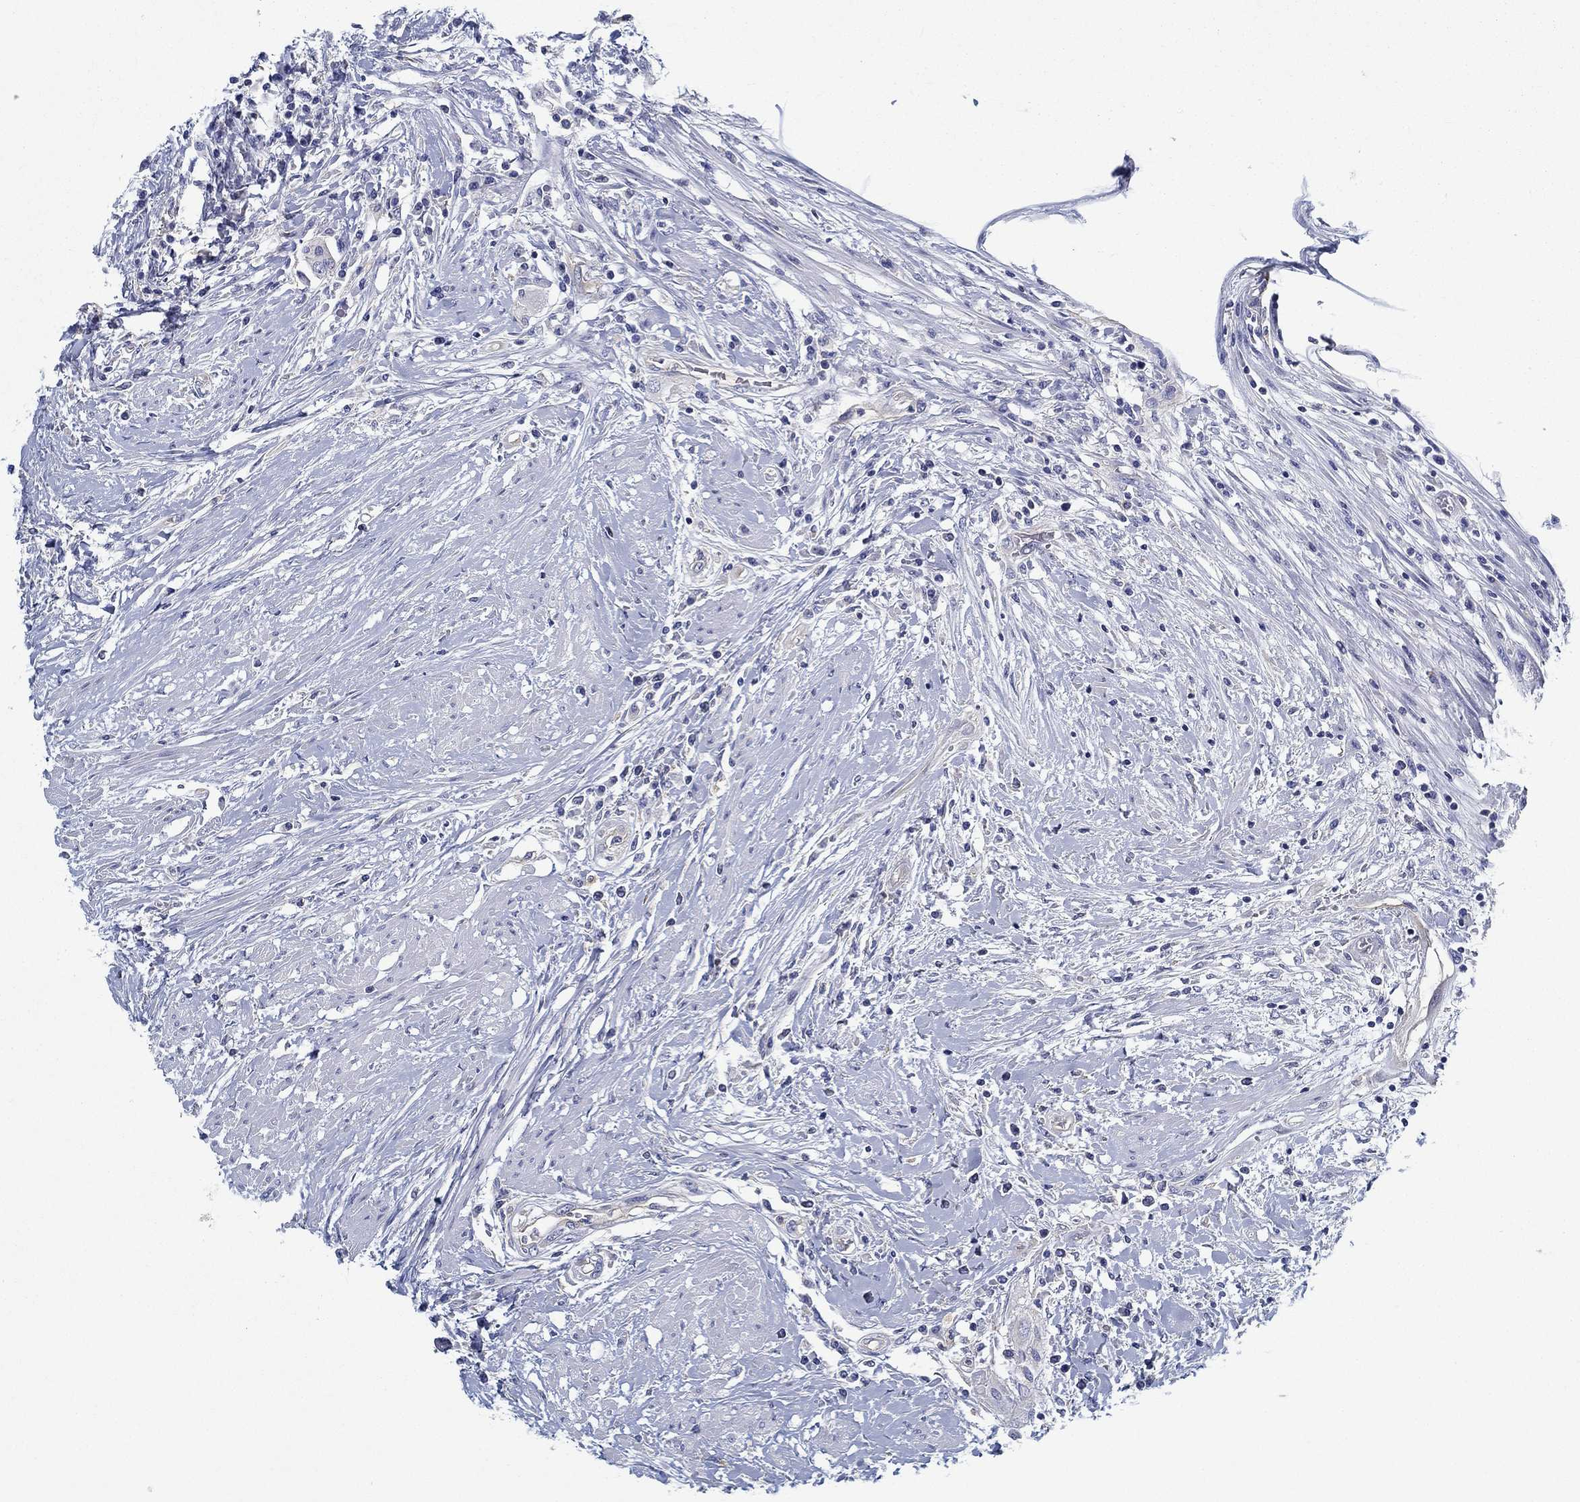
{"staining": {"intensity": "negative", "quantity": "none", "location": "none"}, "tissue": "colorectal cancer", "cell_type": "Tumor cells", "image_type": "cancer", "snomed": [{"axis": "morphology", "description": "Adenocarcinoma, NOS"}, {"axis": "topography", "description": "Rectum"}], "caption": "Photomicrograph shows no protein expression in tumor cells of colorectal cancer (adenocarcinoma) tissue.", "gene": "BBOF1", "patient": {"sex": "male", "age": 59}}